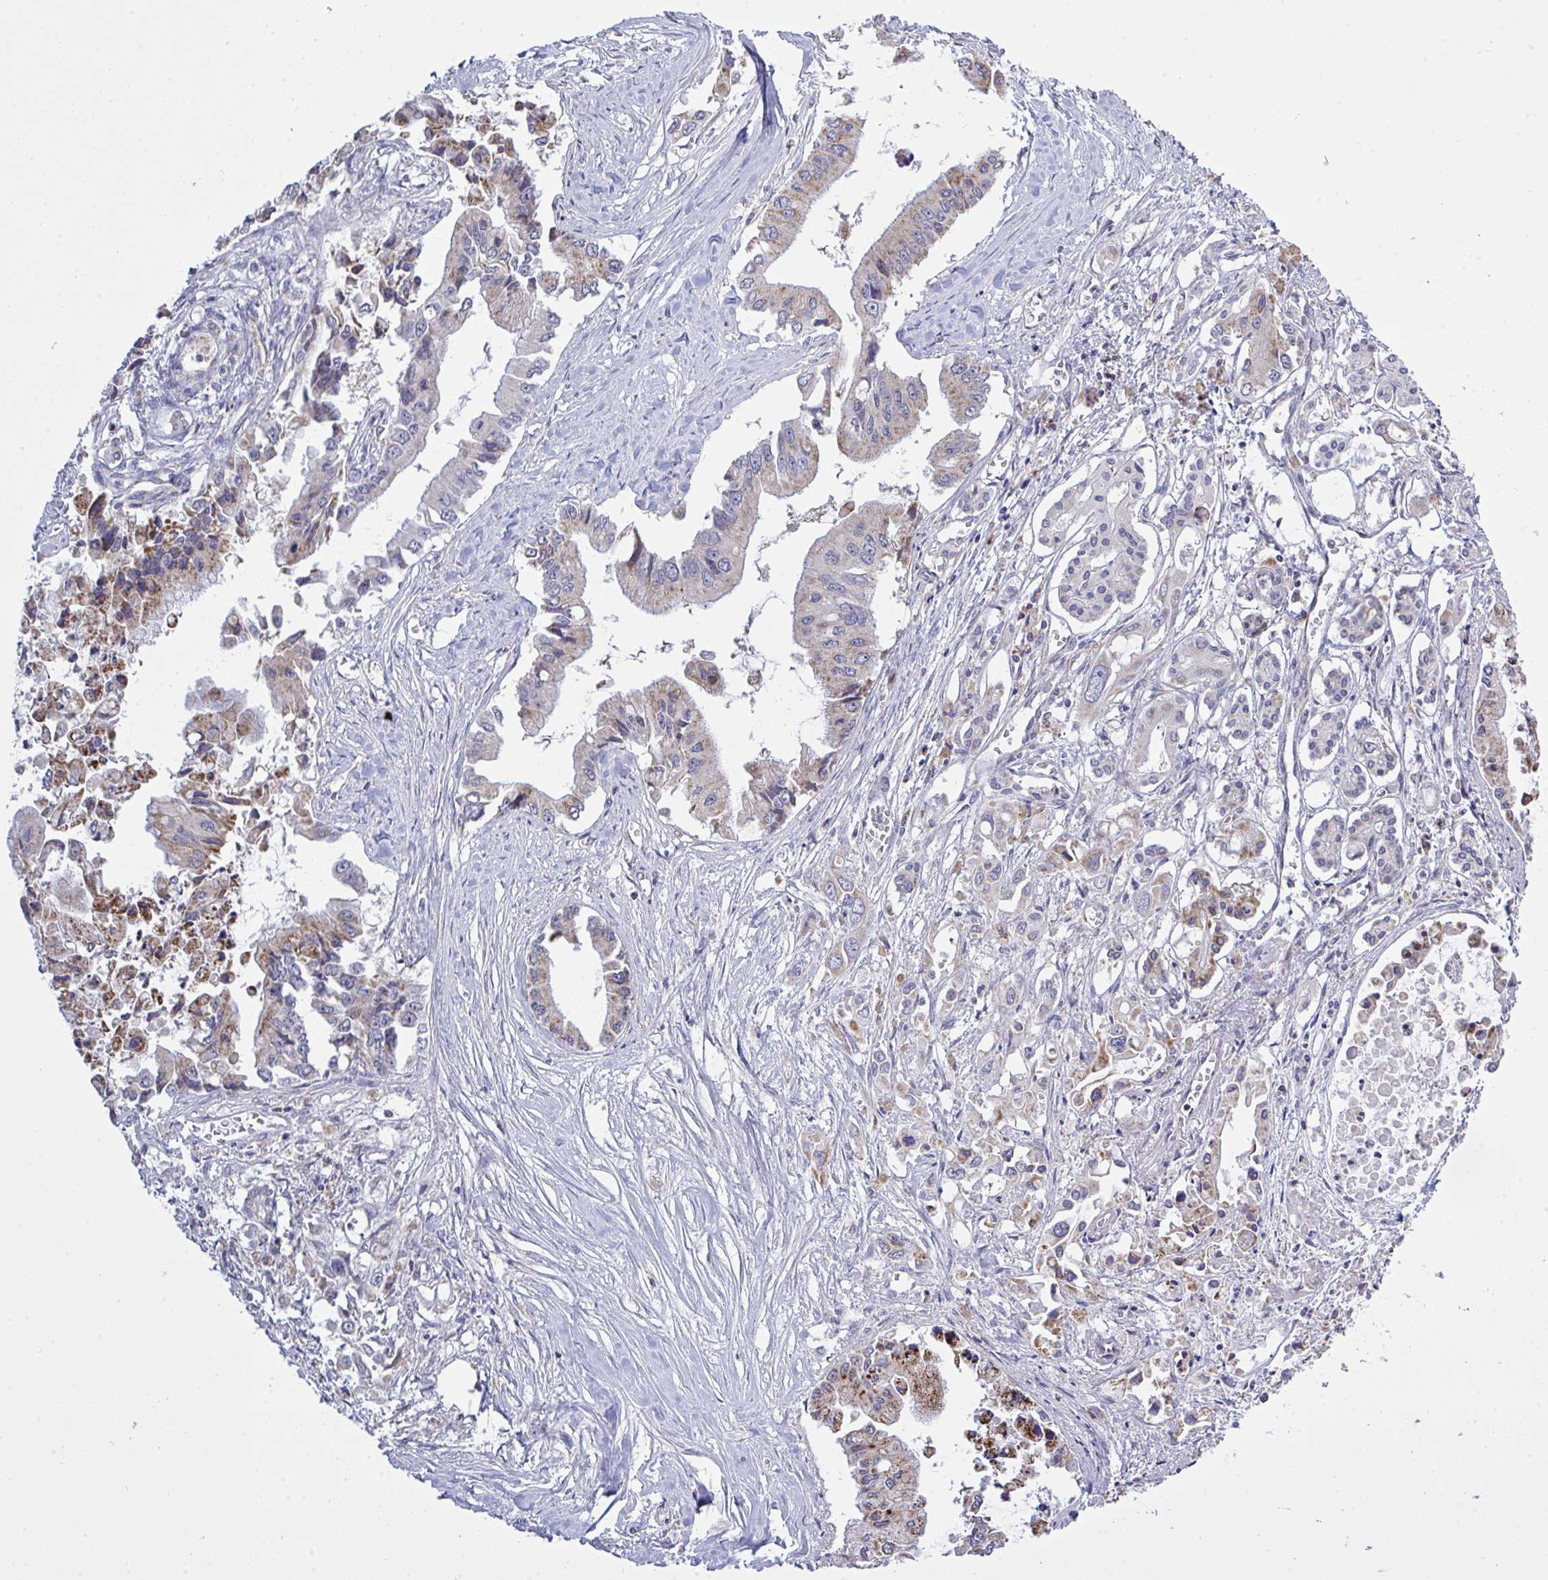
{"staining": {"intensity": "moderate", "quantity": "25%-75%", "location": "cytoplasmic/membranous"}, "tissue": "pancreatic cancer", "cell_type": "Tumor cells", "image_type": "cancer", "snomed": [{"axis": "morphology", "description": "Adenocarcinoma, NOS"}, {"axis": "topography", "description": "Pancreas"}], "caption": "Immunohistochemical staining of pancreatic cancer (adenocarcinoma) exhibits medium levels of moderate cytoplasmic/membranous positivity in about 25%-75% of tumor cells.", "gene": "NDUFA7", "patient": {"sex": "male", "age": 84}}